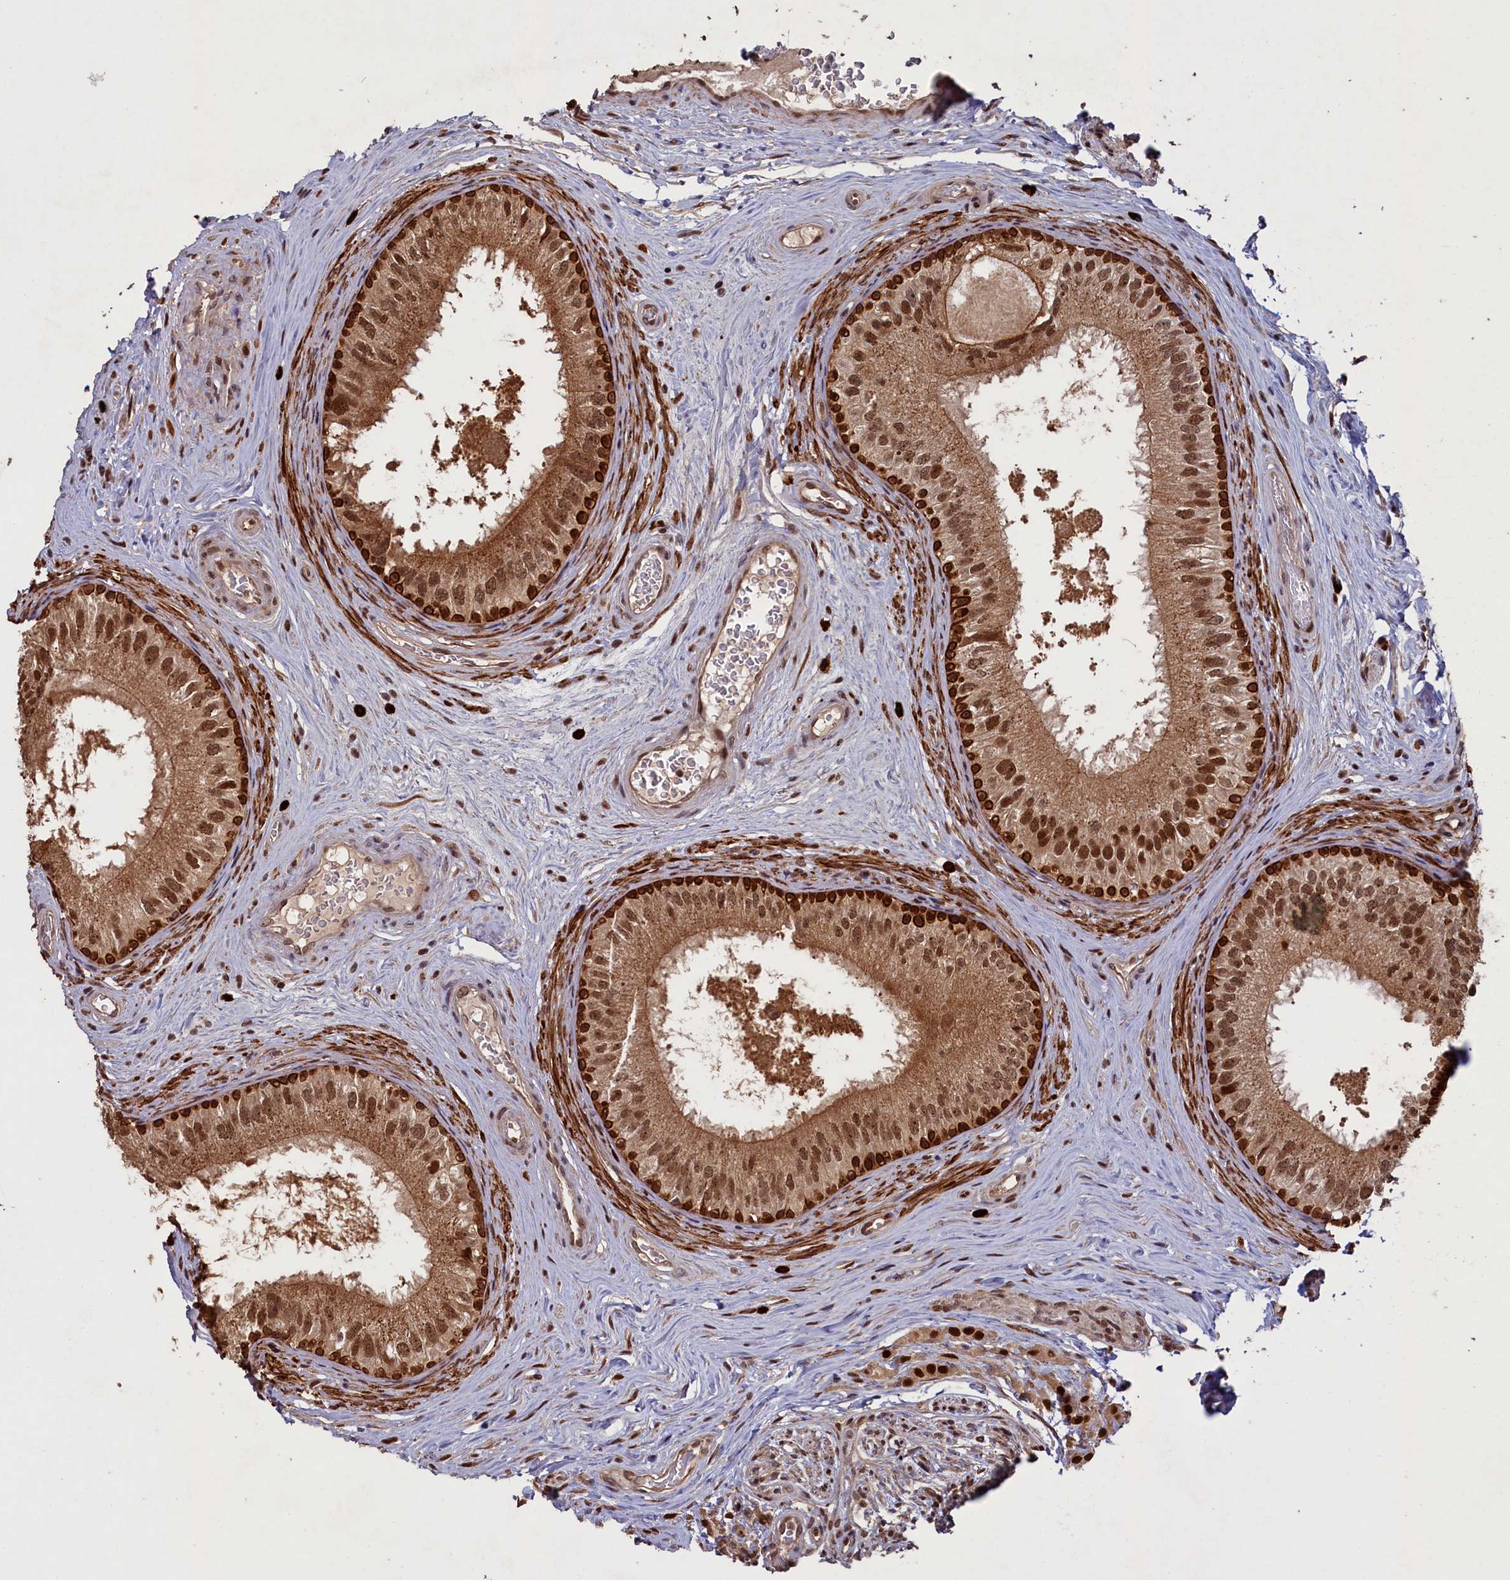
{"staining": {"intensity": "strong", "quantity": ">75%", "location": "cytoplasmic/membranous,nuclear"}, "tissue": "epididymis", "cell_type": "Glandular cells", "image_type": "normal", "snomed": [{"axis": "morphology", "description": "Normal tissue, NOS"}, {"axis": "topography", "description": "Epididymis"}], "caption": "Strong cytoplasmic/membranous,nuclear protein positivity is identified in about >75% of glandular cells in epididymis. Immunohistochemistry (ihc) stains the protein in brown and the nuclei are stained blue.", "gene": "NAE1", "patient": {"sex": "male", "age": 33}}